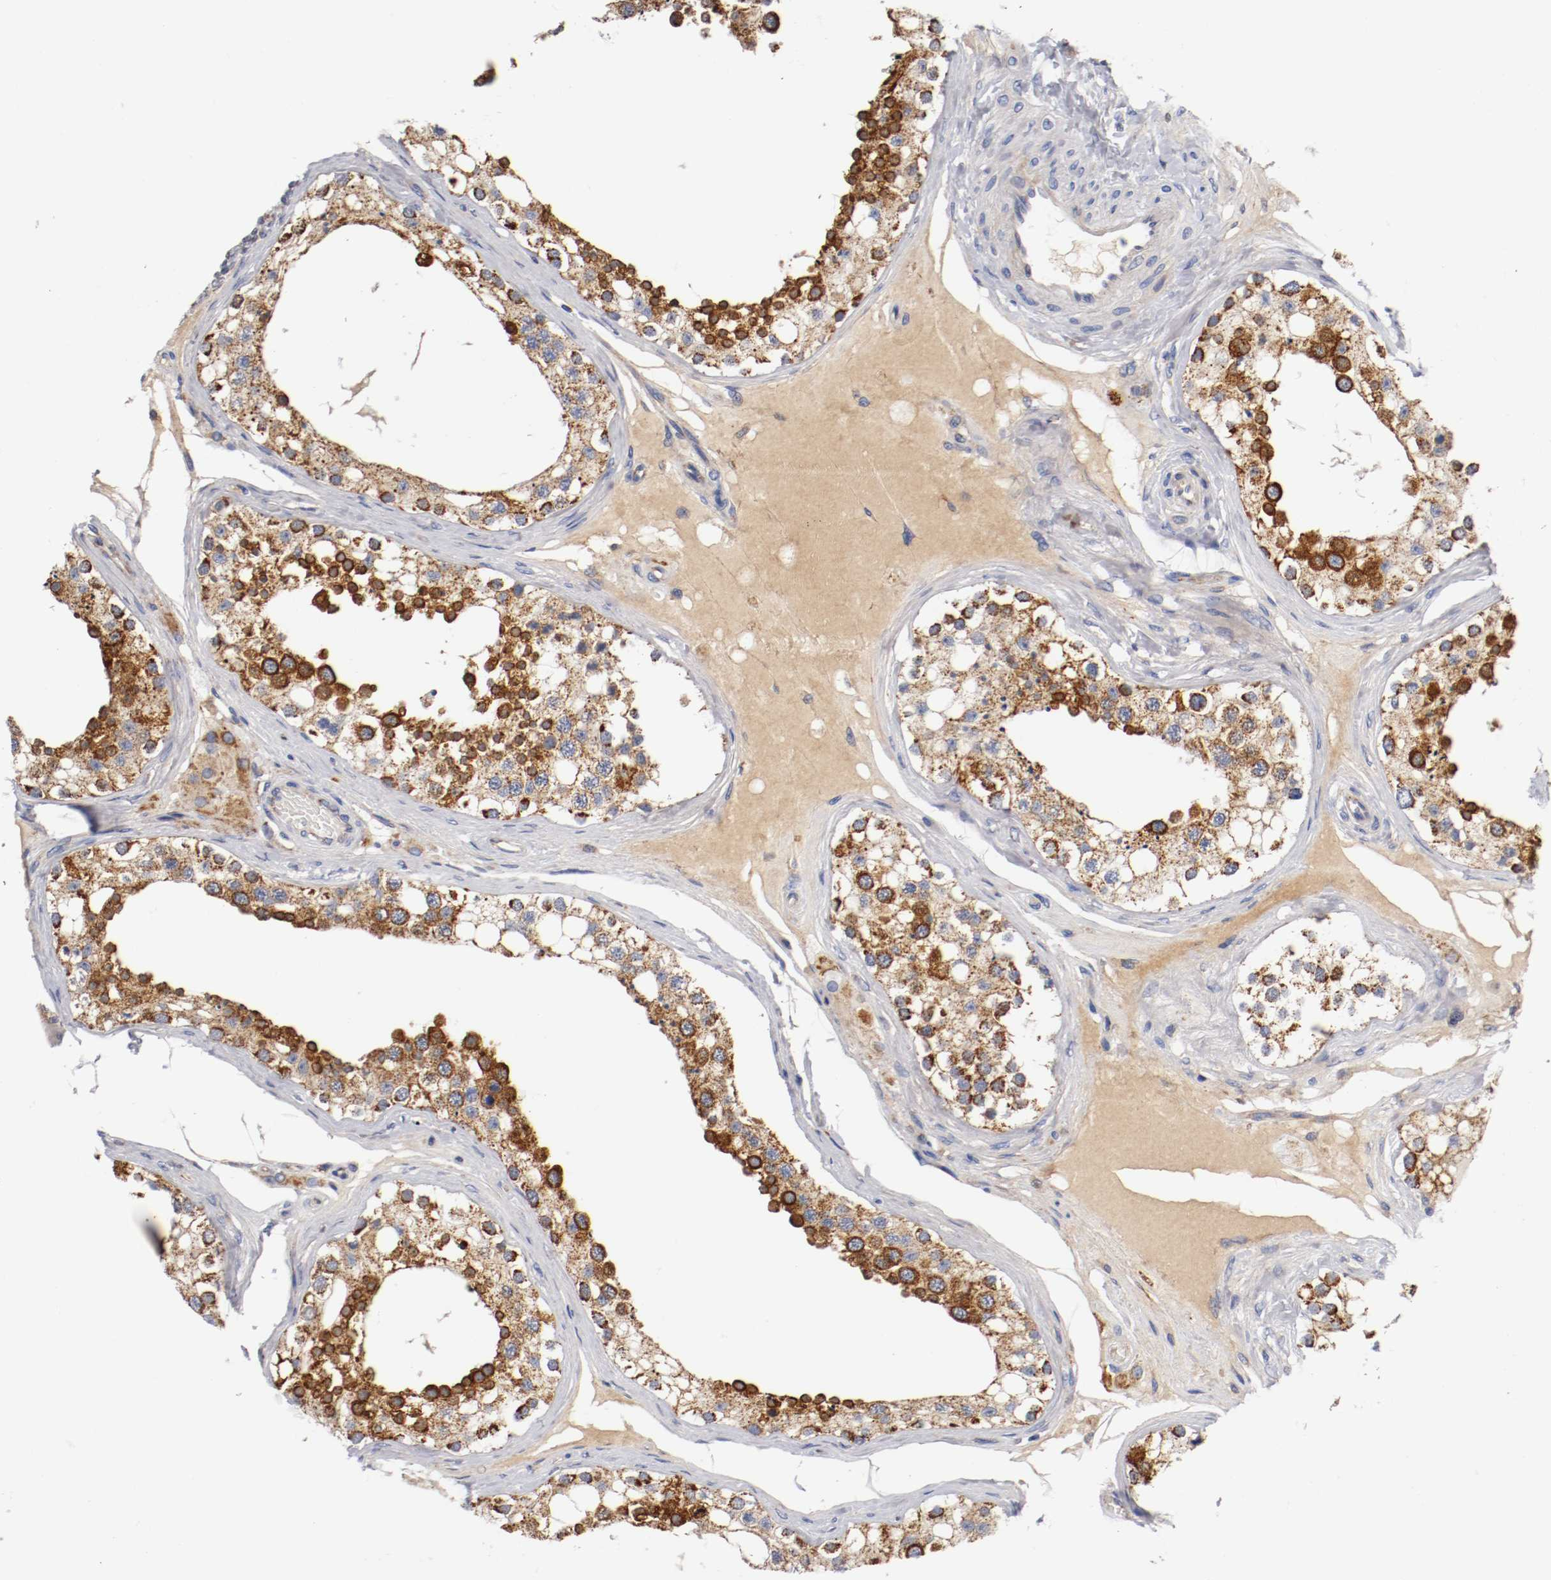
{"staining": {"intensity": "strong", "quantity": ">75%", "location": "cytoplasmic/membranous"}, "tissue": "testis", "cell_type": "Cells in seminiferous ducts", "image_type": "normal", "snomed": [{"axis": "morphology", "description": "Normal tissue, NOS"}, {"axis": "topography", "description": "Testis"}], "caption": "A photomicrograph of human testis stained for a protein demonstrates strong cytoplasmic/membranous brown staining in cells in seminiferous ducts. Immunohistochemistry stains the protein in brown and the nuclei are stained blue.", "gene": "PCSK6", "patient": {"sex": "male", "age": 68}}